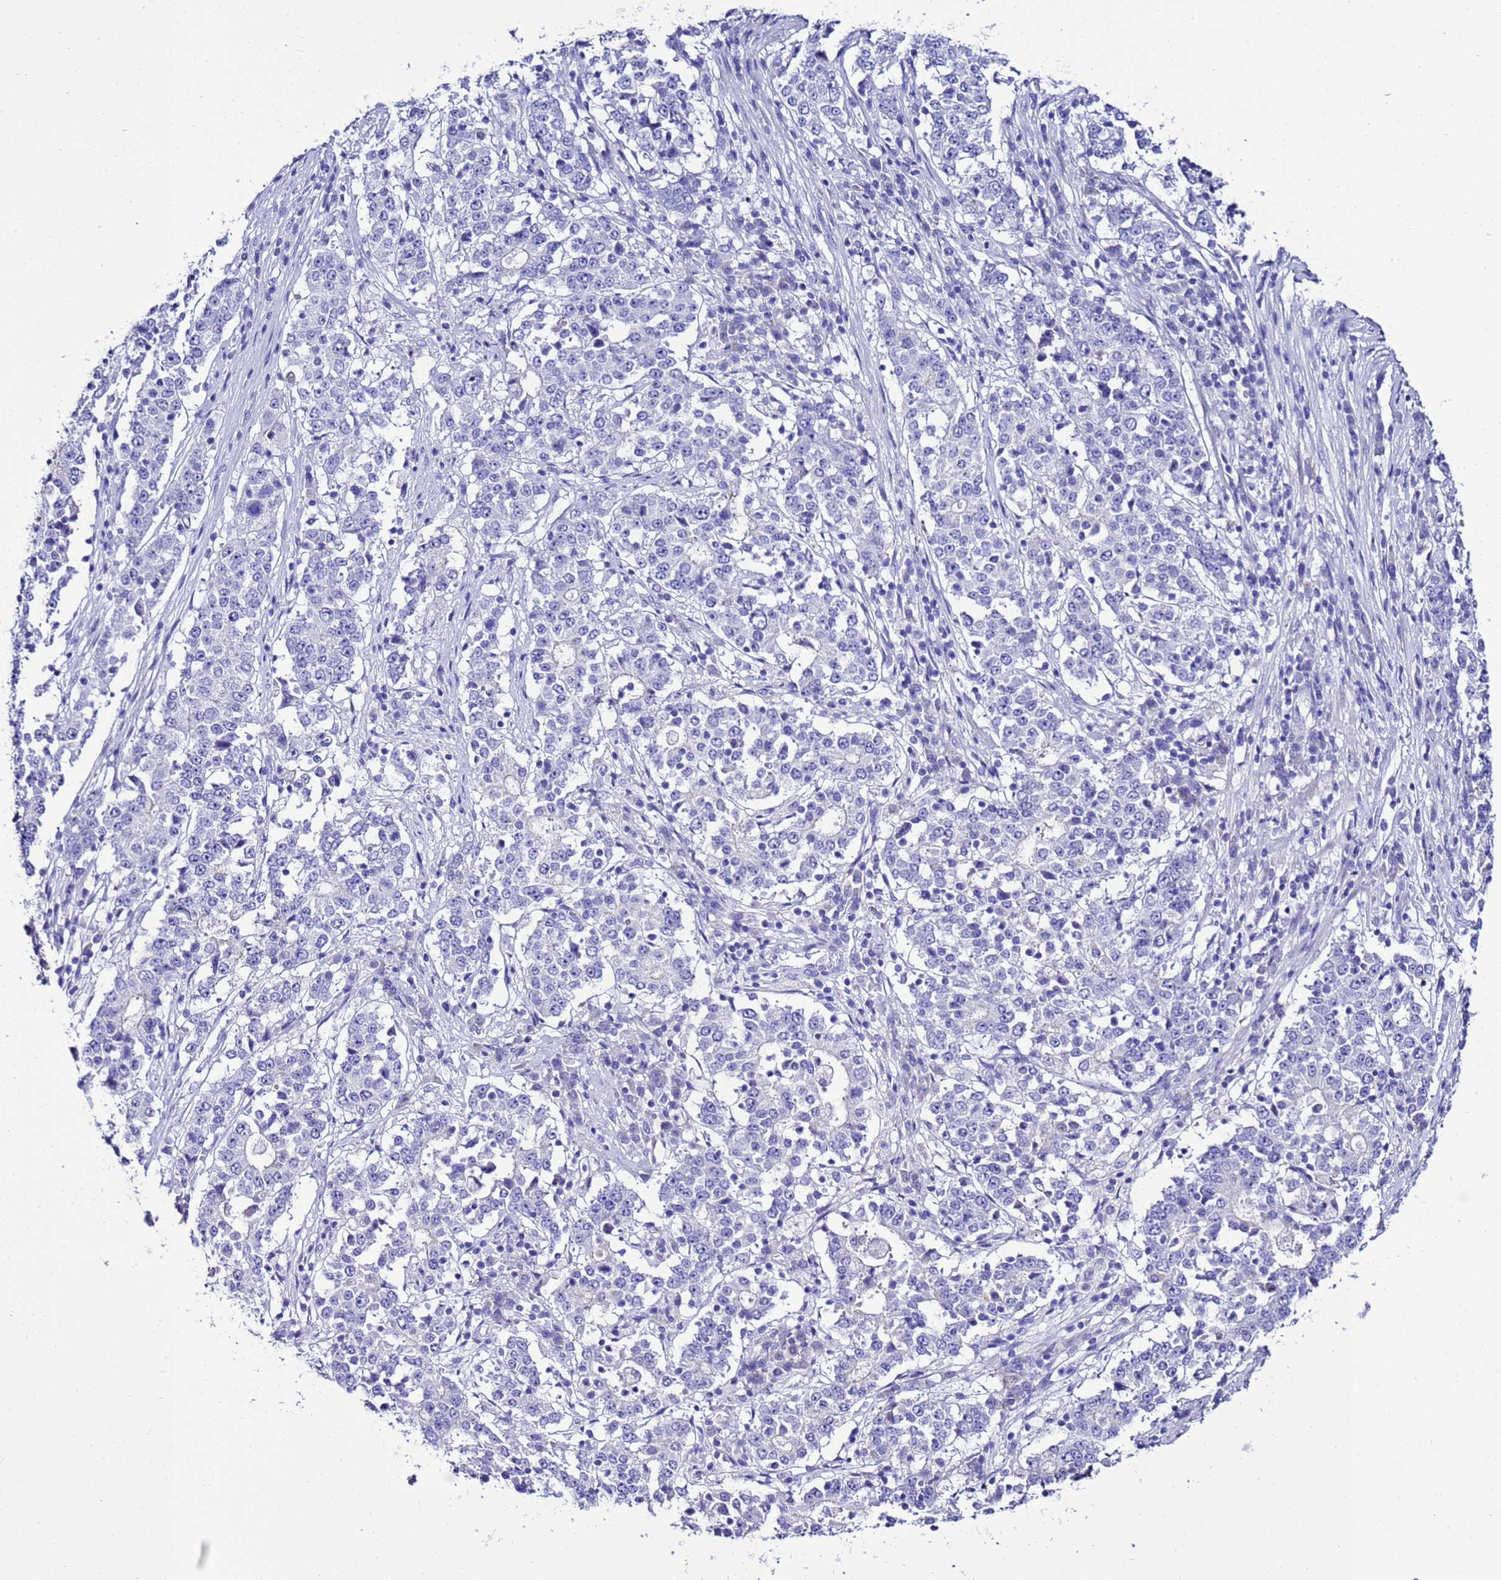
{"staining": {"intensity": "negative", "quantity": "none", "location": "none"}, "tissue": "stomach cancer", "cell_type": "Tumor cells", "image_type": "cancer", "snomed": [{"axis": "morphology", "description": "Adenocarcinoma, NOS"}, {"axis": "topography", "description": "Stomach"}], "caption": "Immunohistochemistry of stomach adenocarcinoma shows no staining in tumor cells.", "gene": "BEST2", "patient": {"sex": "male", "age": 59}}